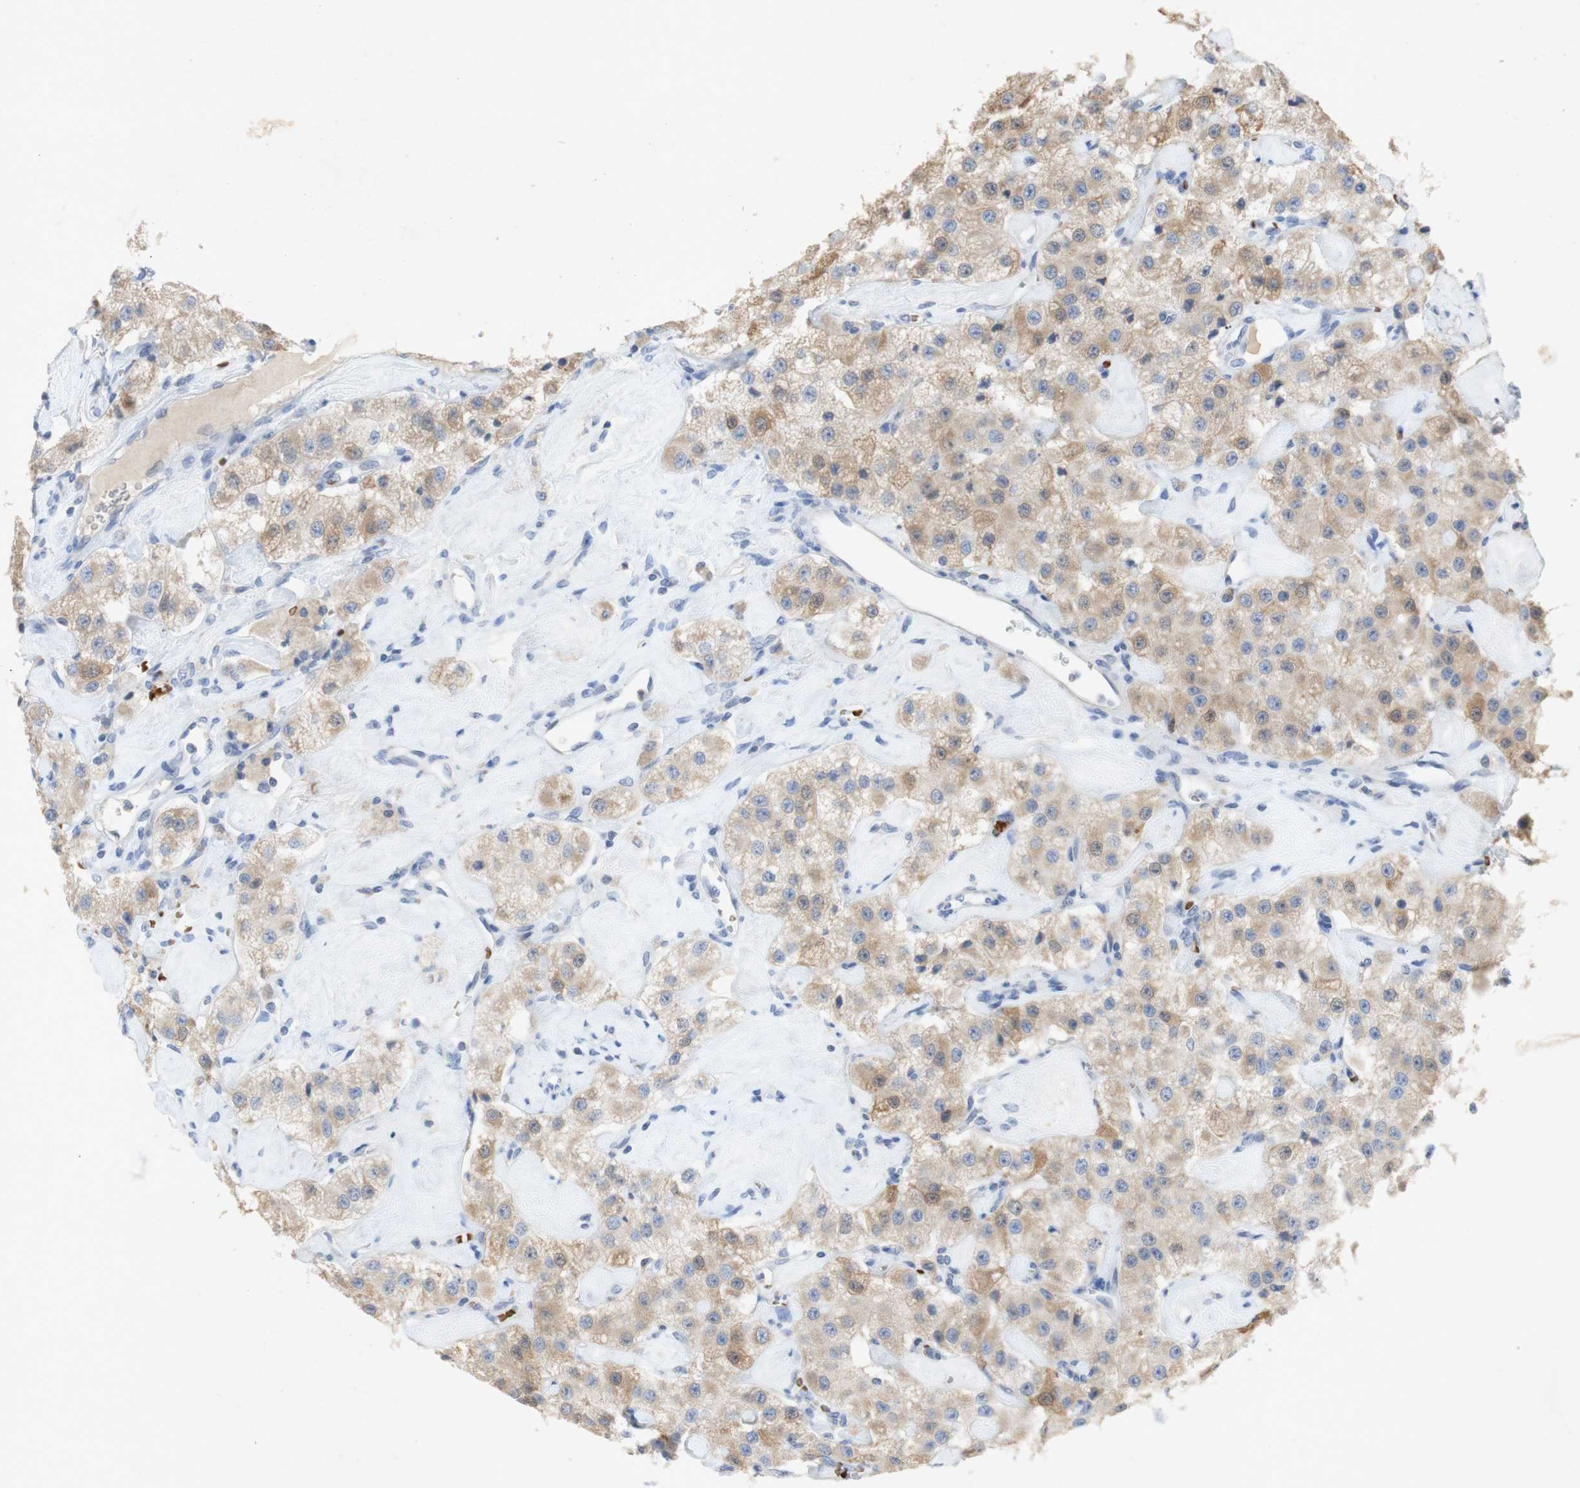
{"staining": {"intensity": "weak", "quantity": "25%-75%", "location": "cytoplasmic/membranous"}, "tissue": "carcinoid", "cell_type": "Tumor cells", "image_type": "cancer", "snomed": [{"axis": "morphology", "description": "Carcinoid, malignant, NOS"}, {"axis": "topography", "description": "Pancreas"}], "caption": "This is an image of immunohistochemistry staining of carcinoid, which shows weak positivity in the cytoplasmic/membranous of tumor cells.", "gene": "EPO", "patient": {"sex": "male", "age": 41}}